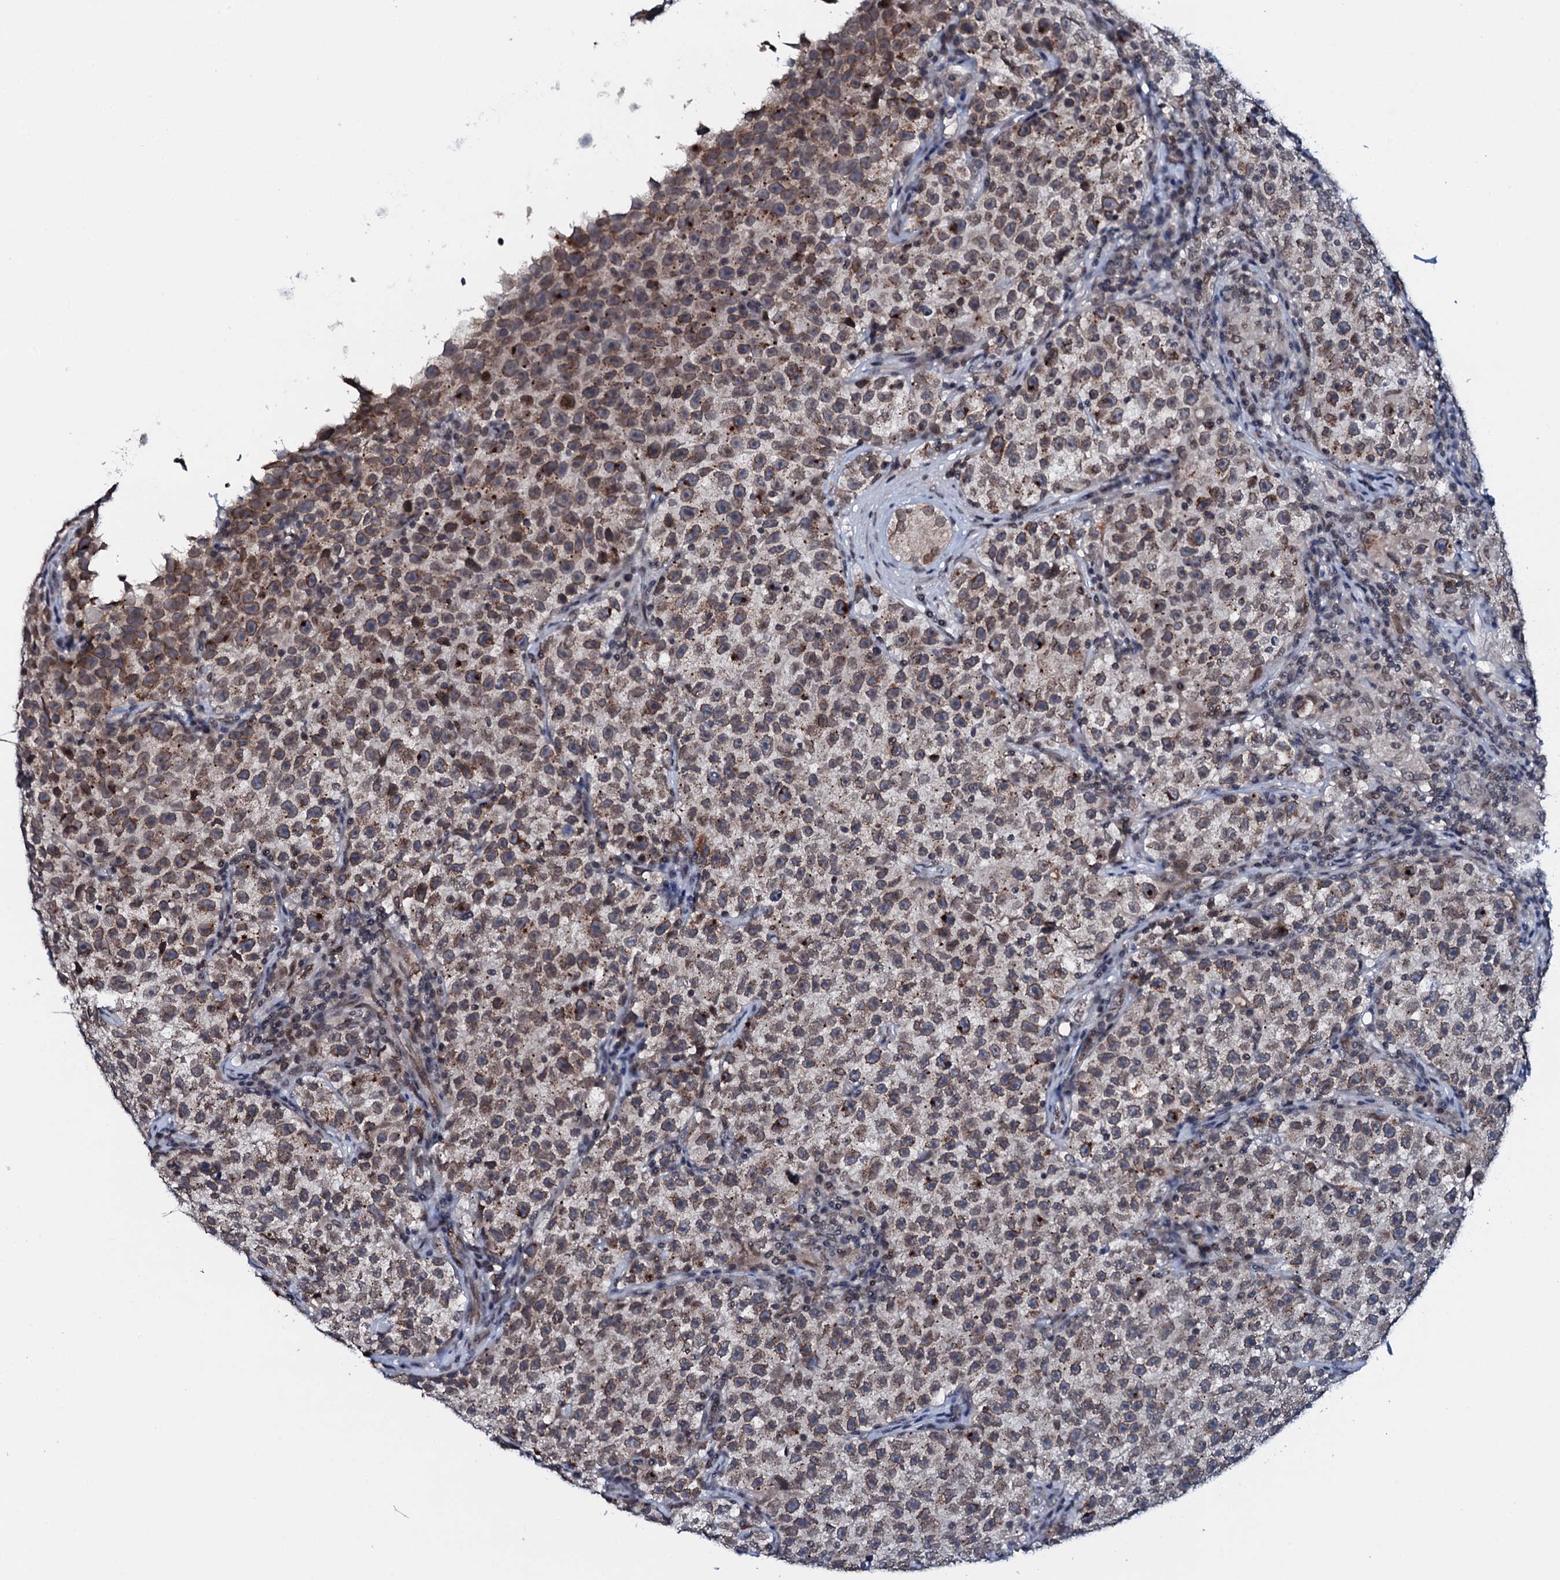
{"staining": {"intensity": "moderate", "quantity": ">75%", "location": "cytoplasmic/membranous"}, "tissue": "testis cancer", "cell_type": "Tumor cells", "image_type": "cancer", "snomed": [{"axis": "morphology", "description": "Seminoma, NOS"}, {"axis": "topography", "description": "Testis"}], "caption": "IHC image of testis cancer (seminoma) stained for a protein (brown), which demonstrates medium levels of moderate cytoplasmic/membranous expression in about >75% of tumor cells.", "gene": "SNTA1", "patient": {"sex": "male", "age": 22}}